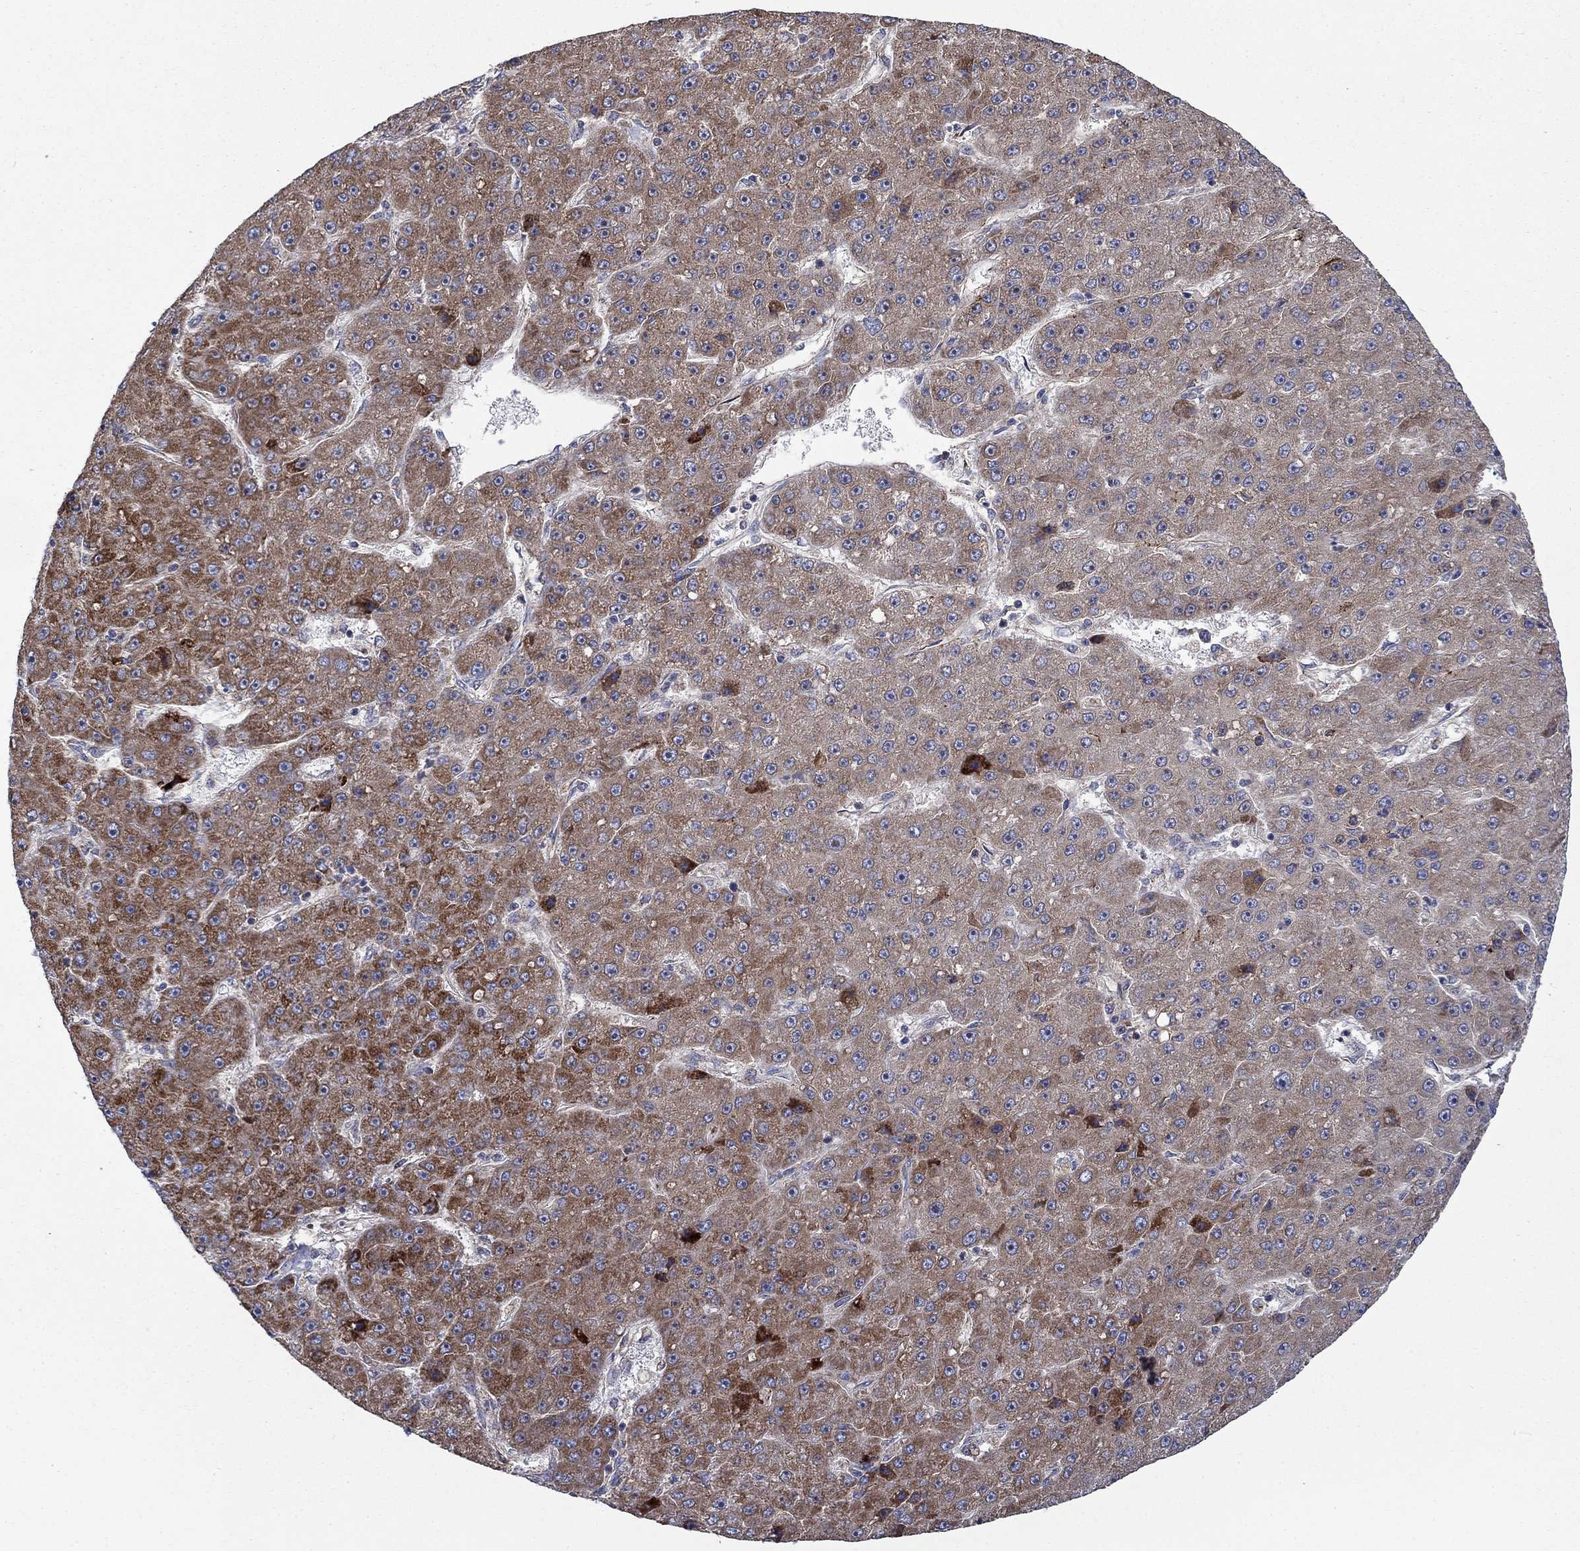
{"staining": {"intensity": "strong", "quantity": "<25%", "location": "cytoplasmic/membranous"}, "tissue": "liver cancer", "cell_type": "Tumor cells", "image_type": "cancer", "snomed": [{"axis": "morphology", "description": "Carcinoma, Hepatocellular, NOS"}, {"axis": "topography", "description": "Liver"}], "caption": "High-magnification brightfield microscopy of hepatocellular carcinoma (liver) stained with DAB (3,3'-diaminobenzidine) (brown) and counterstained with hematoxylin (blue). tumor cells exhibit strong cytoplasmic/membranous staining is seen in approximately<25% of cells. The protein is shown in brown color, while the nuclei are stained blue.", "gene": "RPLP0", "patient": {"sex": "male", "age": 67}}